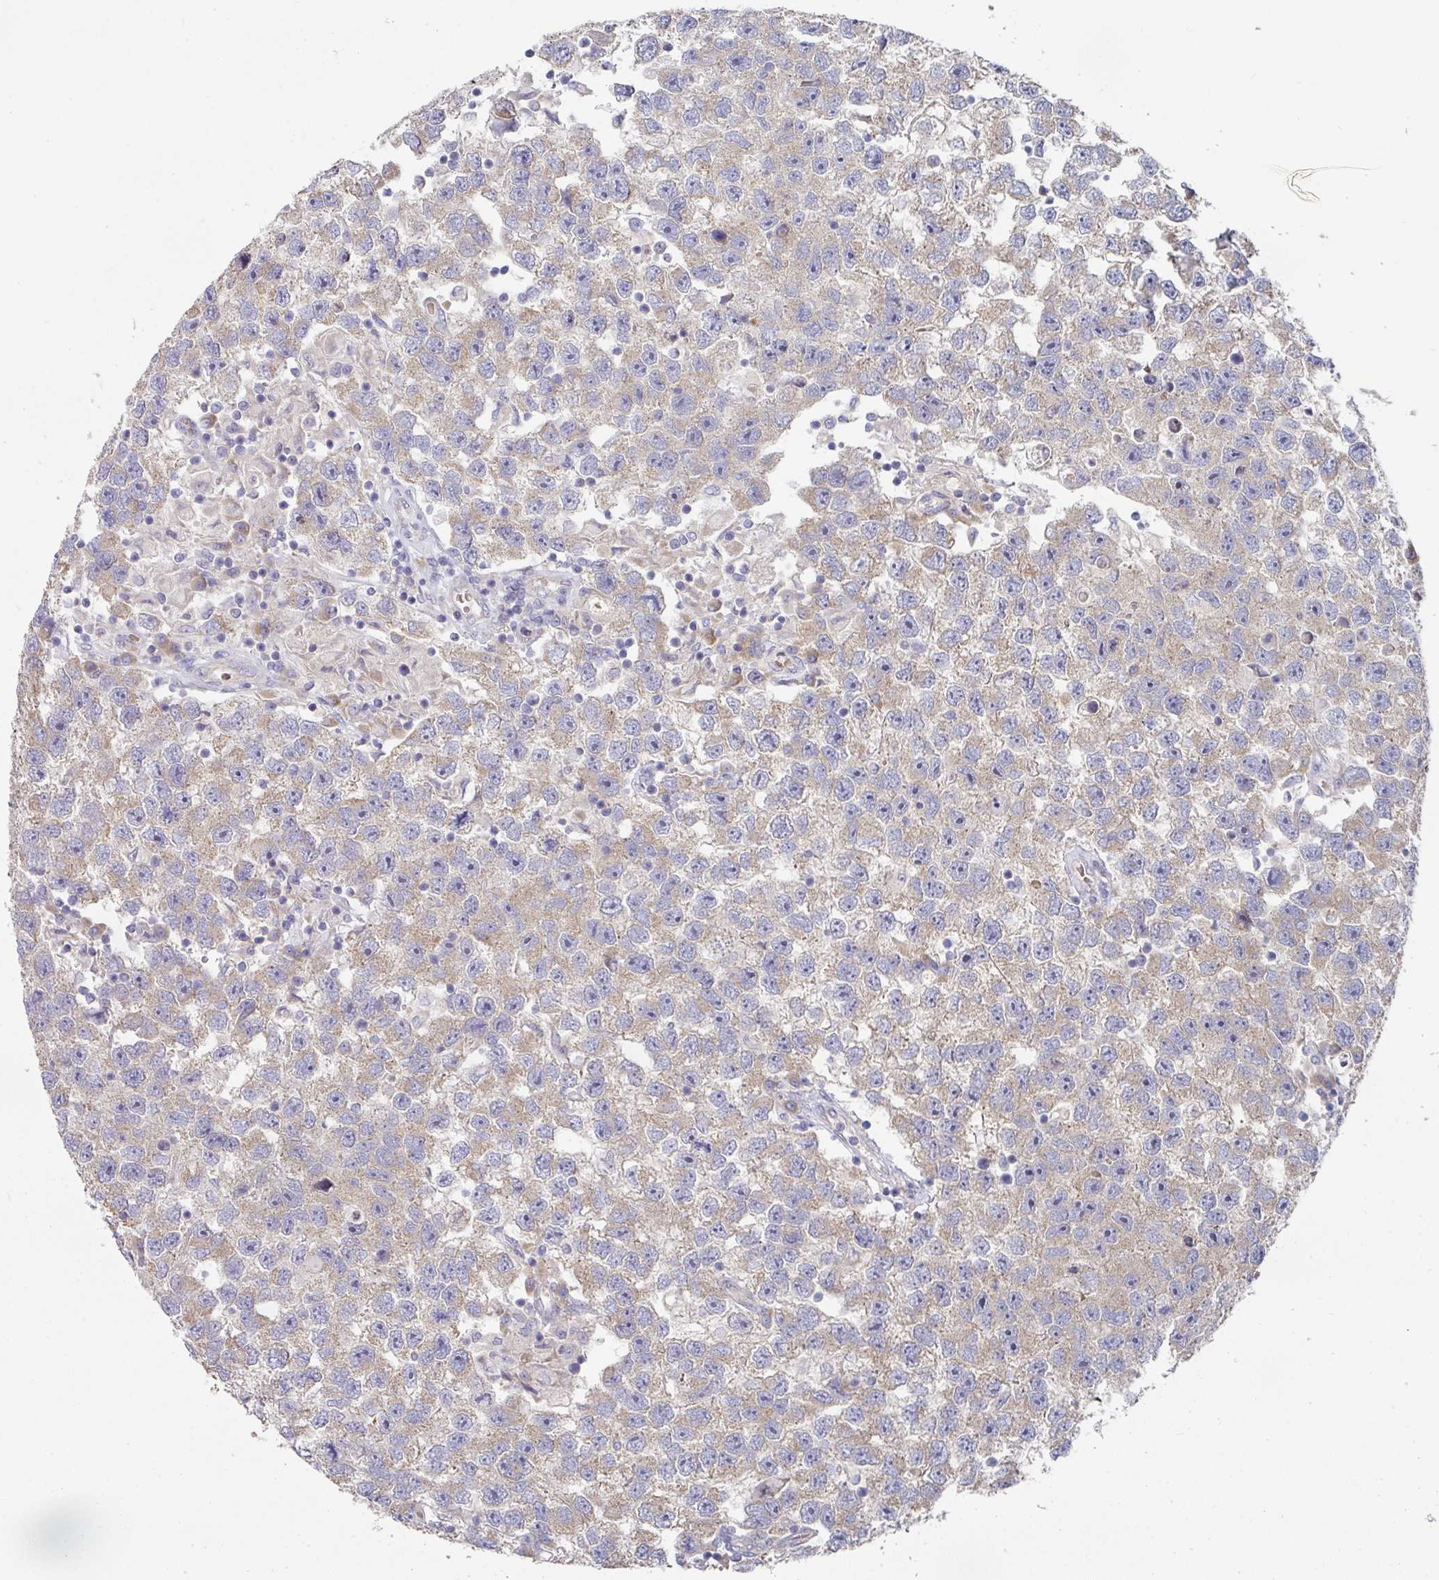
{"staining": {"intensity": "weak", "quantity": ">75%", "location": "cytoplasmic/membranous"}, "tissue": "testis cancer", "cell_type": "Tumor cells", "image_type": "cancer", "snomed": [{"axis": "morphology", "description": "Seminoma, NOS"}, {"axis": "topography", "description": "Testis"}], "caption": "IHC micrograph of neoplastic tissue: human testis cancer (seminoma) stained using immunohistochemistry (IHC) shows low levels of weak protein expression localized specifically in the cytoplasmic/membranous of tumor cells, appearing as a cytoplasmic/membranous brown color.", "gene": "PYROXD2", "patient": {"sex": "male", "age": 26}}